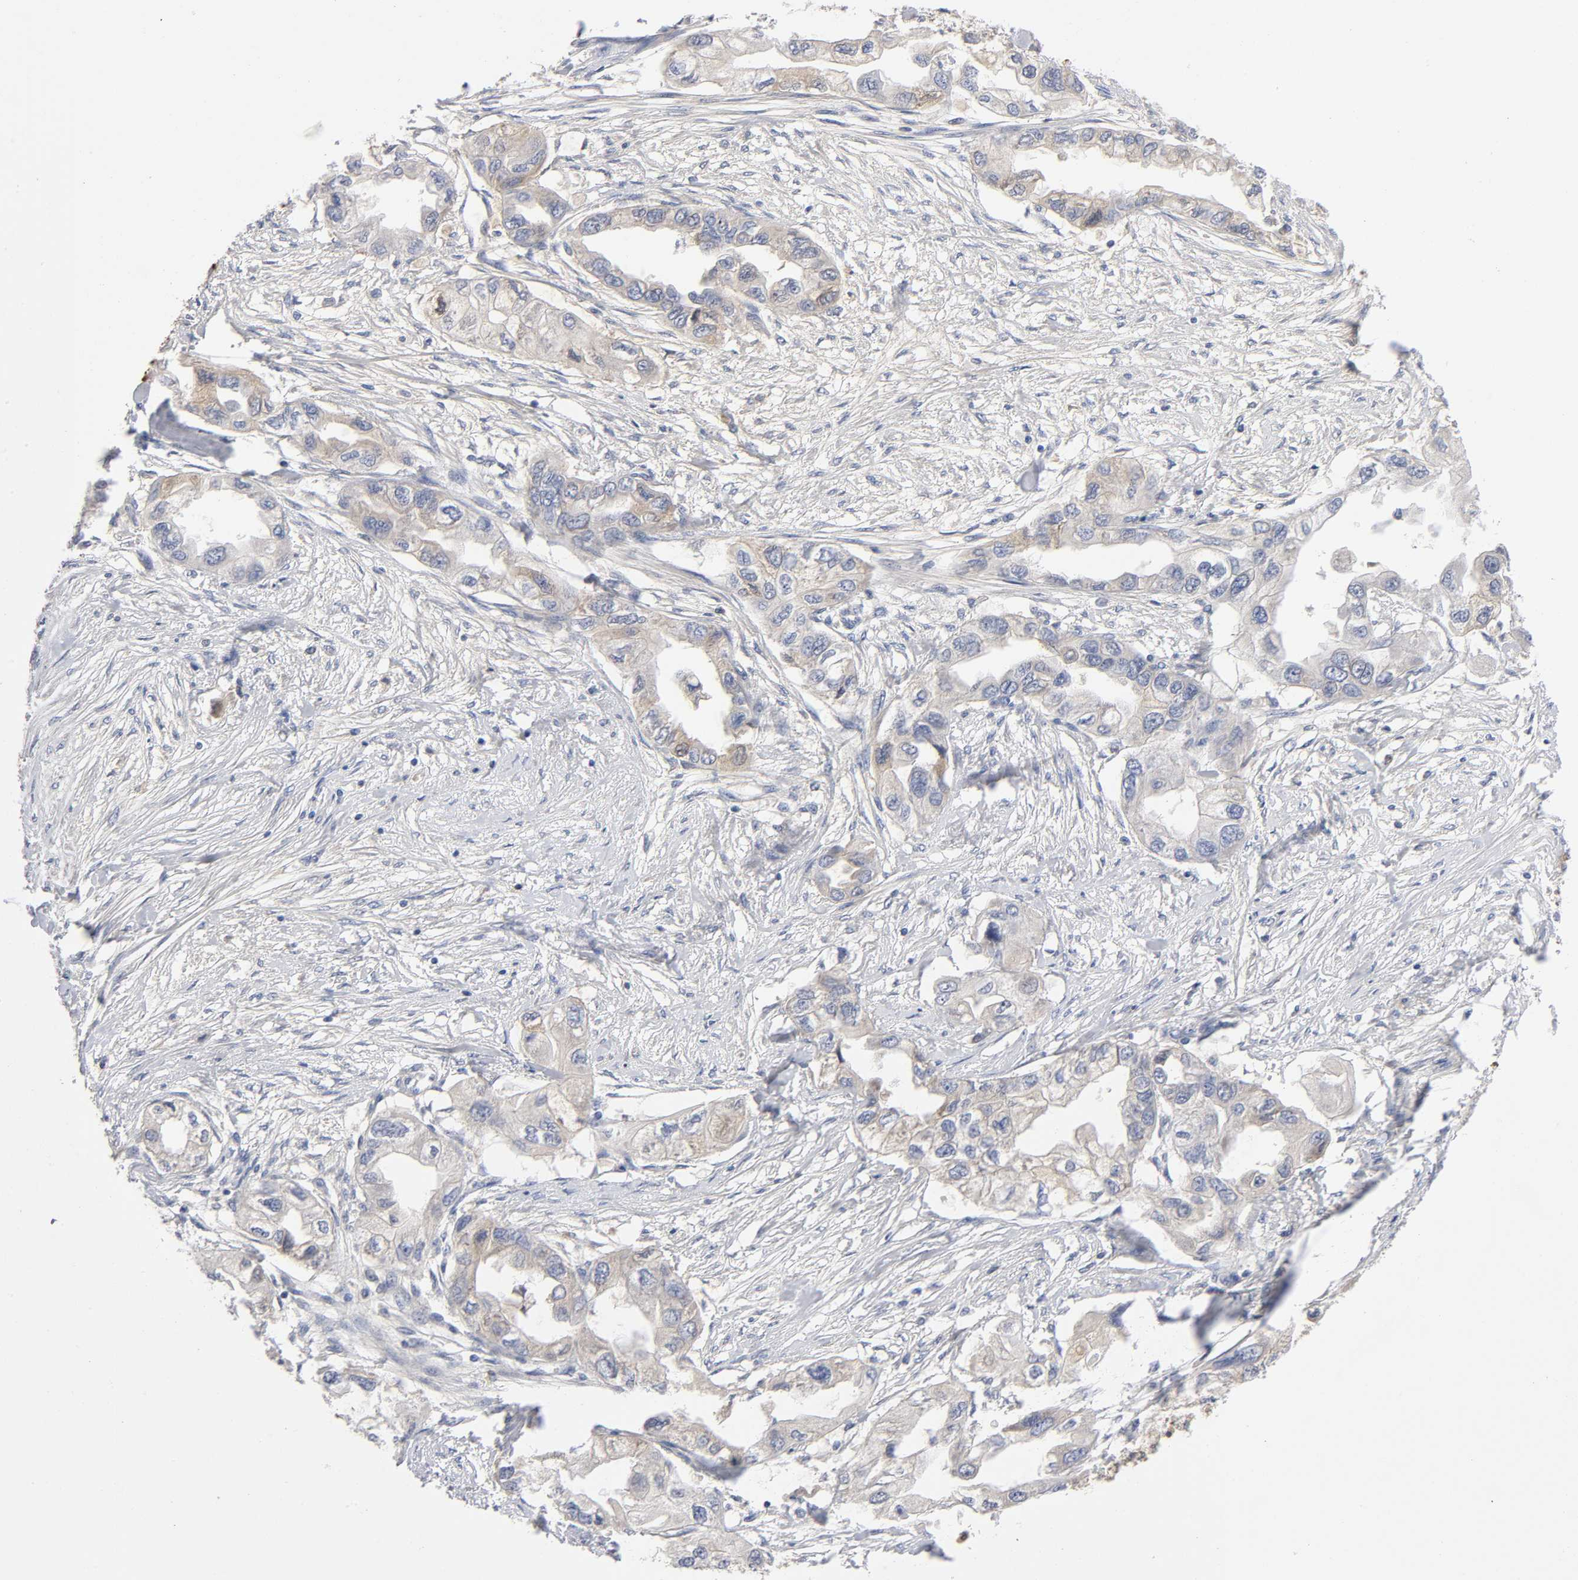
{"staining": {"intensity": "weak", "quantity": ">75%", "location": "cytoplasmic/membranous"}, "tissue": "endometrial cancer", "cell_type": "Tumor cells", "image_type": "cancer", "snomed": [{"axis": "morphology", "description": "Adenocarcinoma, NOS"}, {"axis": "topography", "description": "Endometrium"}], "caption": "Endometrial adenocarcinoma stained for a protein shows weak cytoplasmic/membranous positivity in tumor cells.", "gene": "NOVA1", "patient": {"sex": "female", "age": 67}}